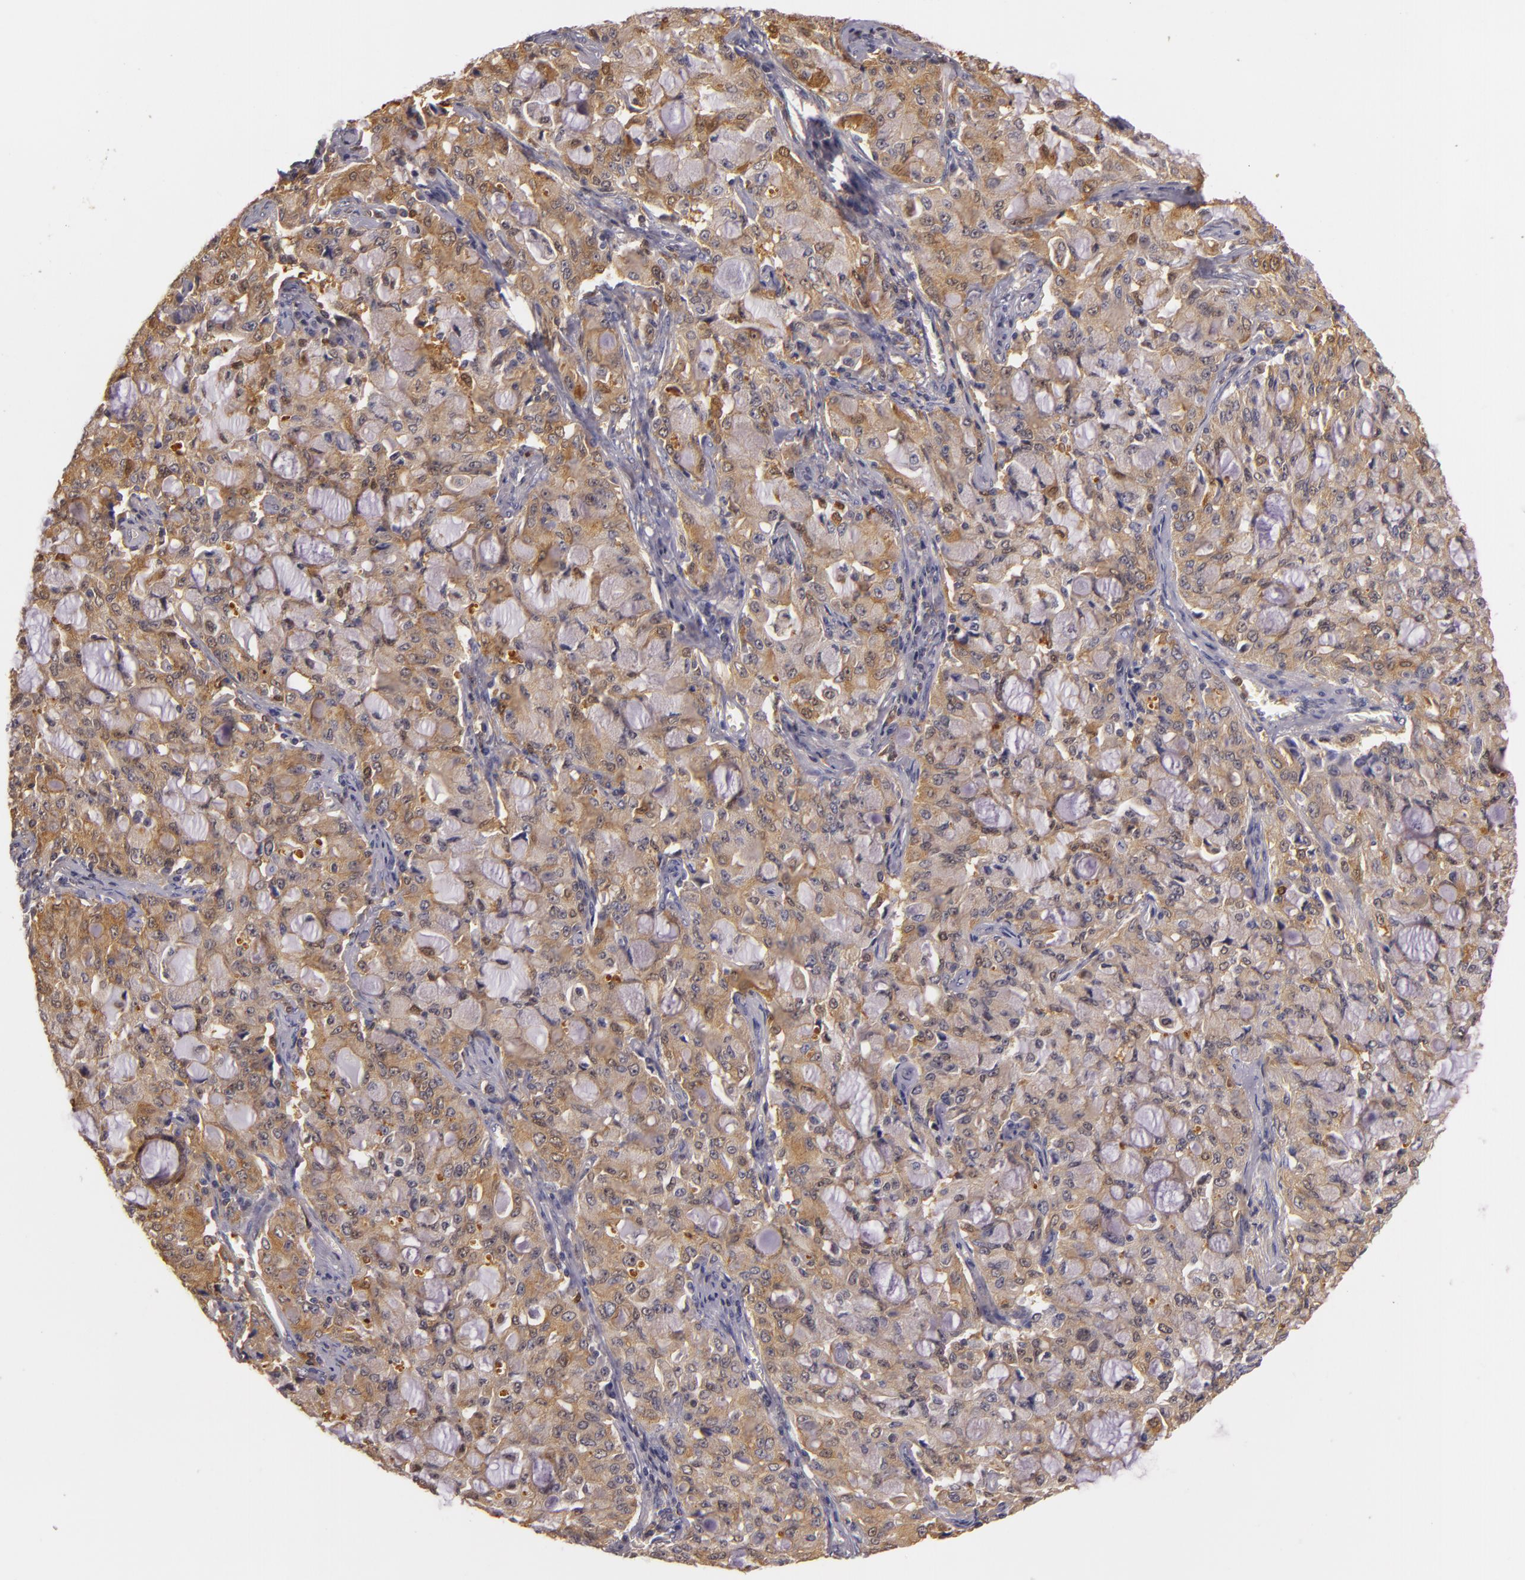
{"staining": {"intensity": "moderate", "quantity": ">75%", "location": "cytoplasmic/membranous"}, "tissue": "lung cancer", "cell_type": "Tumor cells", "image_type": "cancer", "snomed": [{"axis": "morphology", "description": "Adenocarcinoma, NOS"}, {"axis": "topography", "description": "Lung"}], "caption": "Lung cancer stained with DAB (3,3'-diaminobenzidine) IHC demonstrates medium levels of moderate cytoplasmic/membranous positivity in approximately >75% of tumor cells. (DAB = brown stain, brightfield microscopy at high magnification).", "gene": "TOM1", "patient": {"sex": "female", "age": 44}}